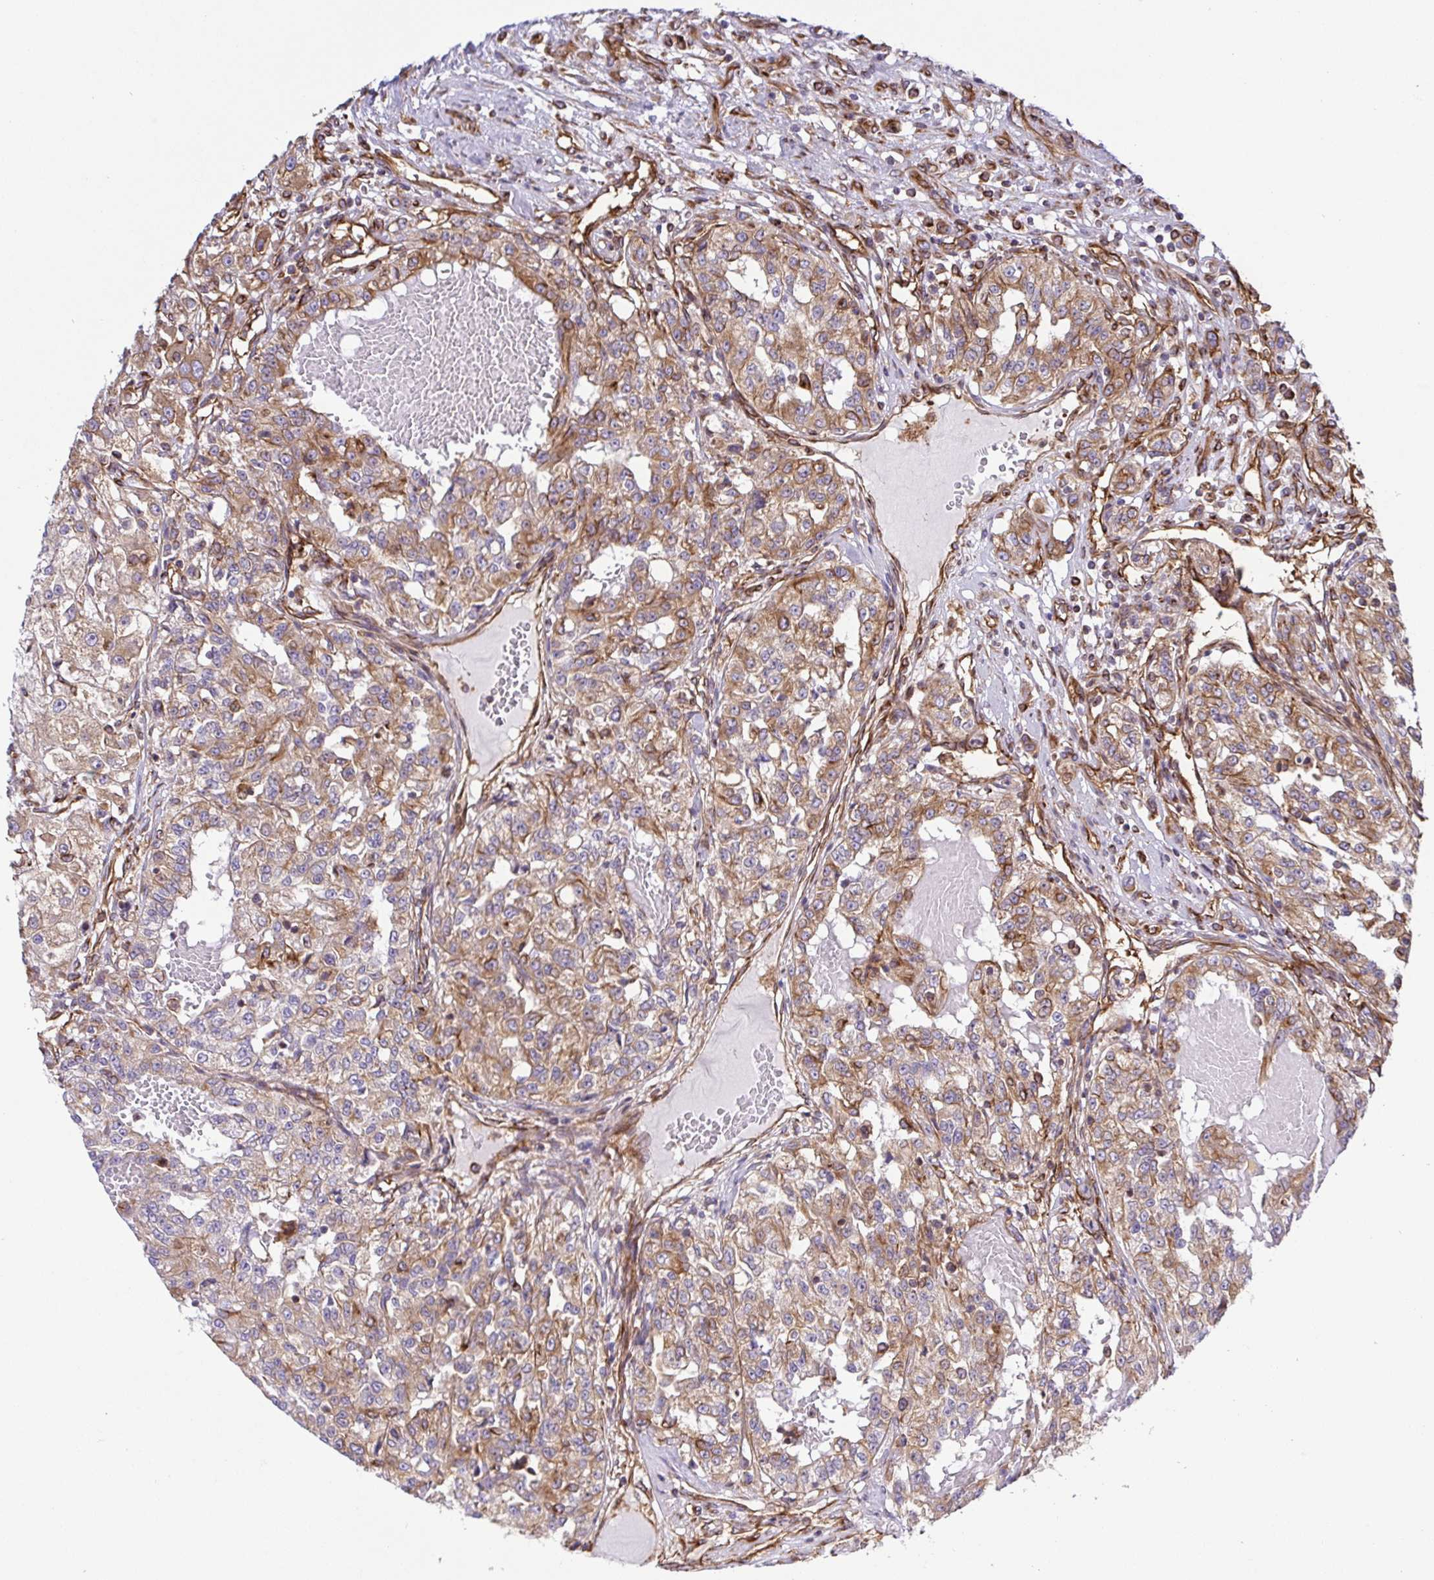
{"staining": {"intensity": "weak", "quantity": "25%-75%", "location": "cytoplasmic/membranous"}, "tissue": "renal cancer", "cell_type": "Tumor cells", "image_type": "cancer", "snomed": [{"axis": "morphology", "description": "Adenocarcinoma, NOS"}, {"axis": "topography", "description": "Kidney"}], "caption": "Protein staining demonstrates weak cytoplasmic/membranous expression in approximately 25%-75% of tumor cells in renal cancer (adenocarcinoma).", "gene": "KIF5B", "patient": {"sex": "female", "age": 63}}